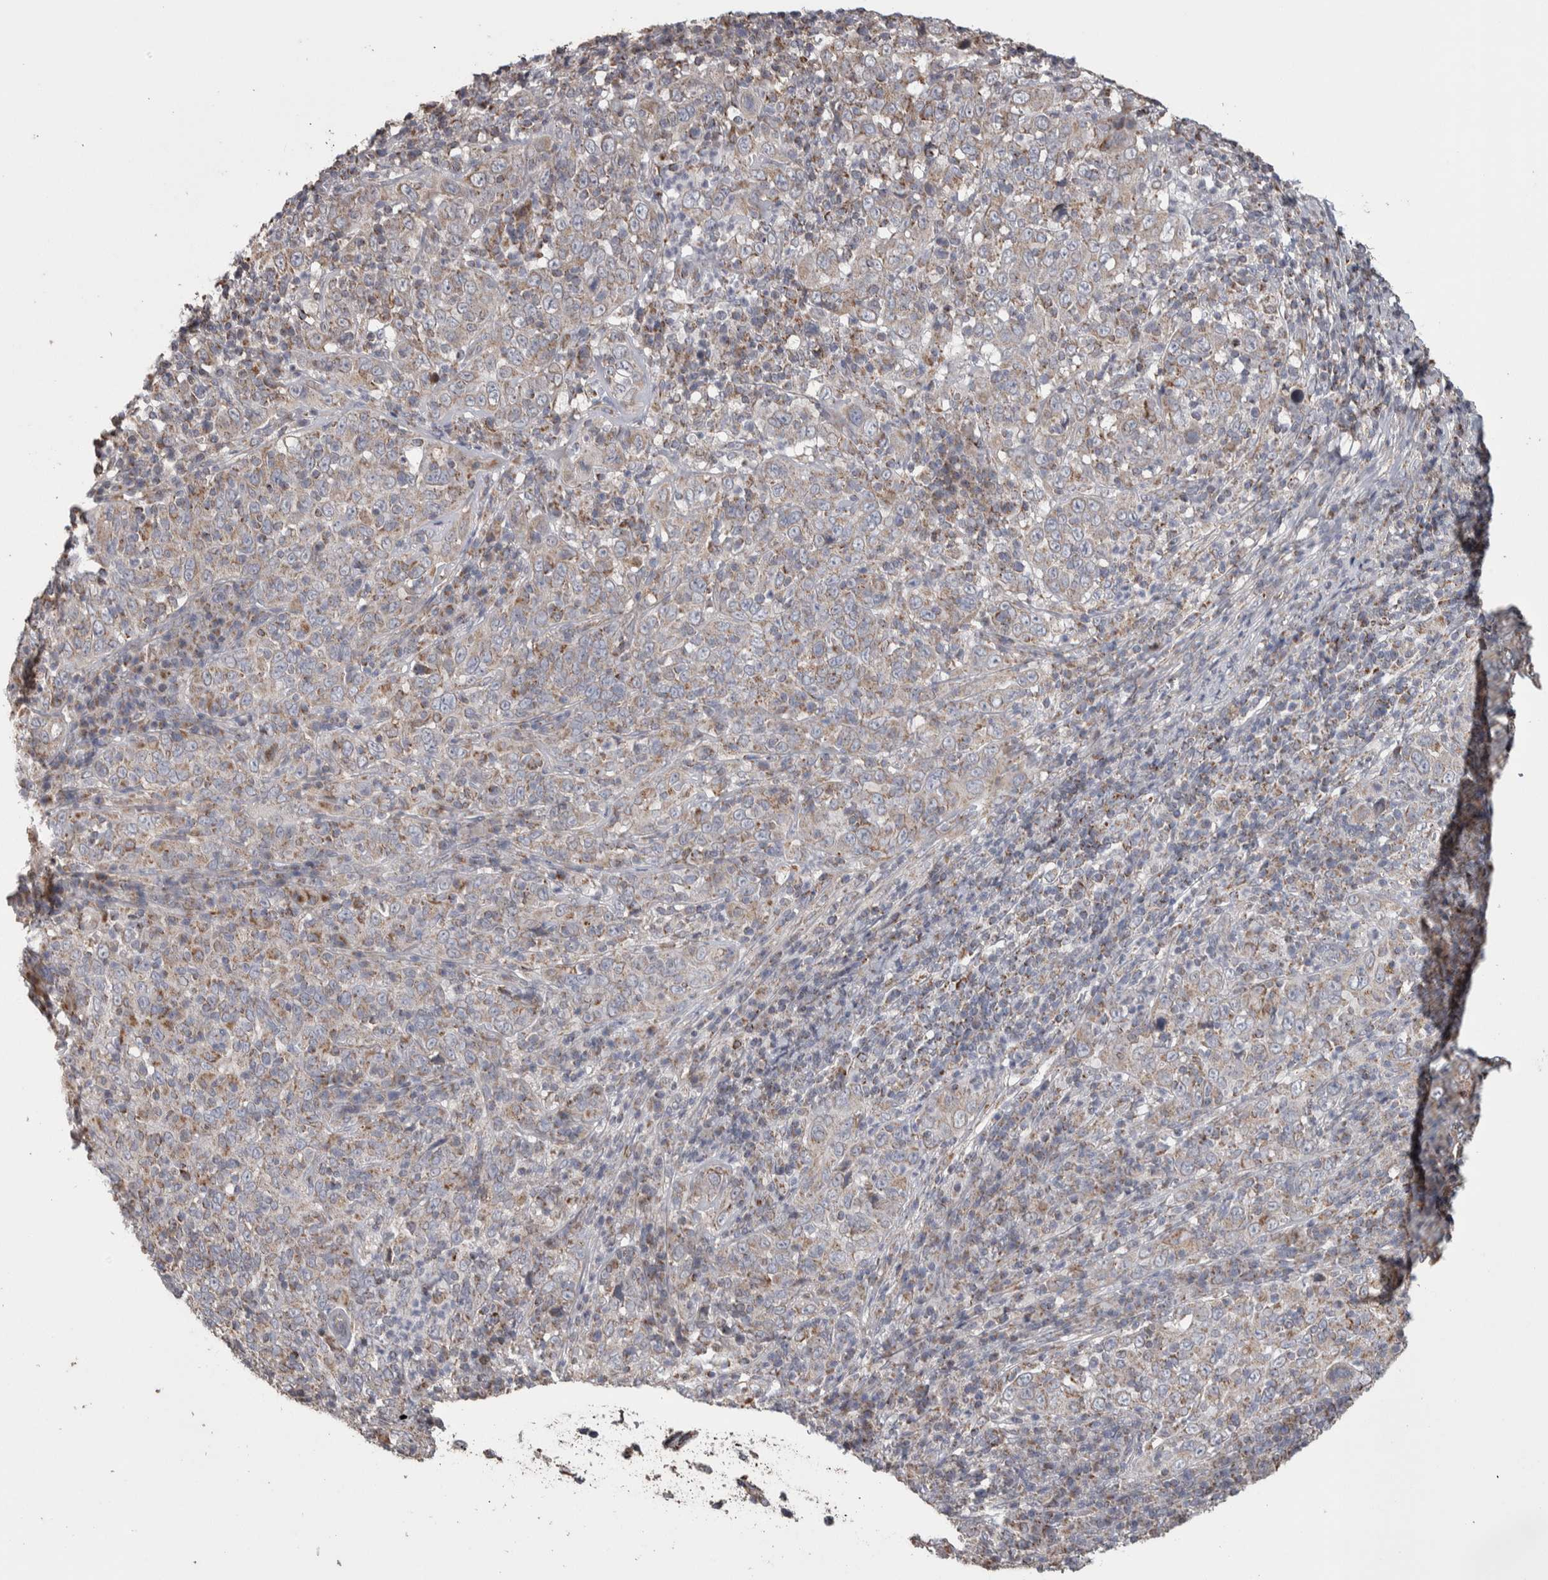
{"staining": {"intensity": "weak", "quantity": "25%-75%", "location": "cytoplasmic/membranous"}, "tissue": "cervical cancer", "cell_type": "Tumor cells", "image_type": "cancer", "snomed": [{"axis": "morphology", "description": "Squamous cell carcinoma, NOS"}, {"axis": "topography", "description": "Cervix"}], "caption": "A brown stain shows weak cytoplasmic/membranous expression of a protein in cervical cancer tumor cells.", "gene": "SCO1", "patient": {"sex": "female", "age": 46}}